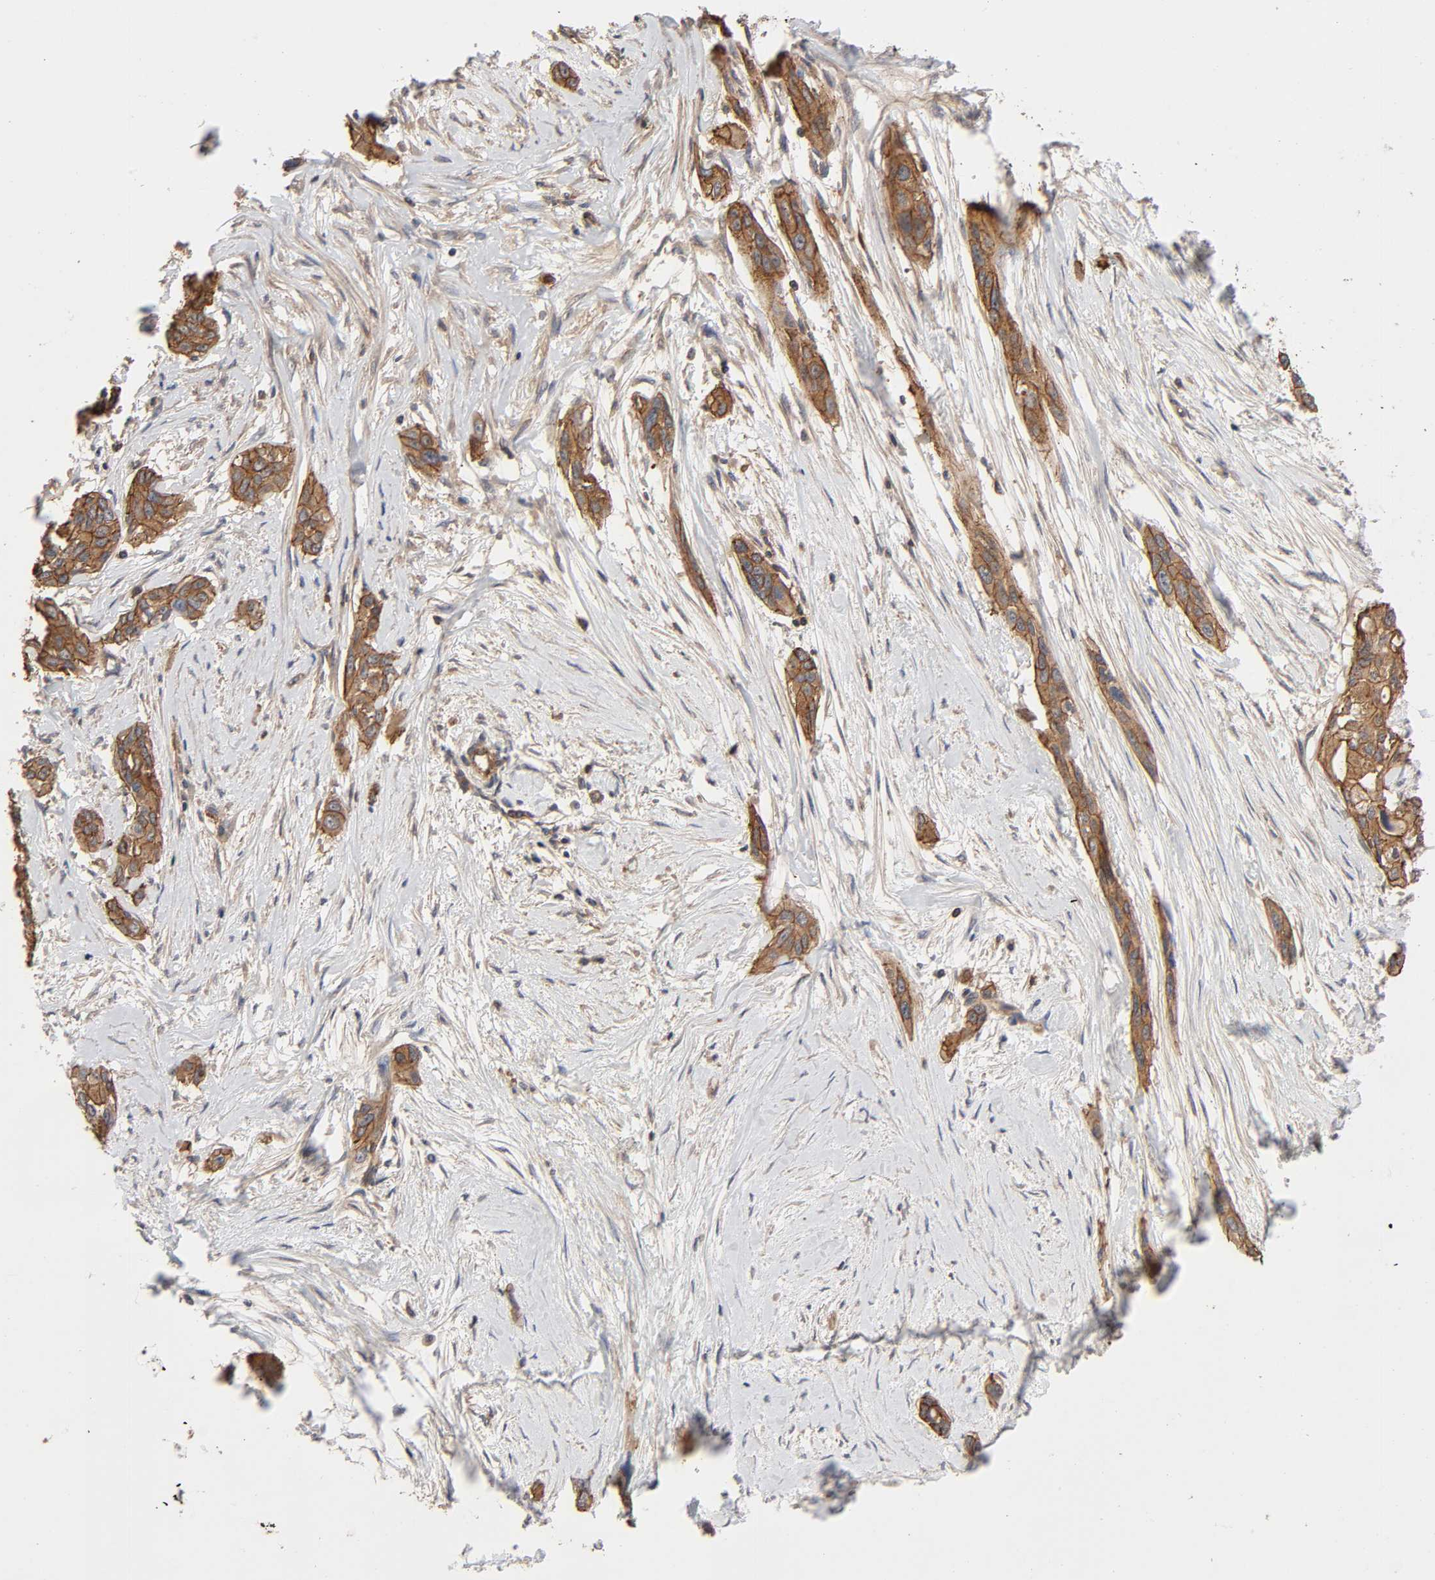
{"staining": {"intensity": "moderate", "quantity": ">75%", "location": "cytoplasmic/membranous"}, "tissue": "pancreatic cancer", "cell_type": "Tumor cells", "image_type": "cancer", "snomed": [{"axis": "morphology", "description": "Adenocarcinoma, NOS"}, {"axis": "topography", "description": "Pancreas"}], "caption": "Tumor cells display medium levels of moderate cytoplasmic/membranous positivity in about >75% of cells in human pancreatic cancer (adenocarcinoma).", "gene": "LAMTOR2", "patient": {"sex": "female", "age": 60}}